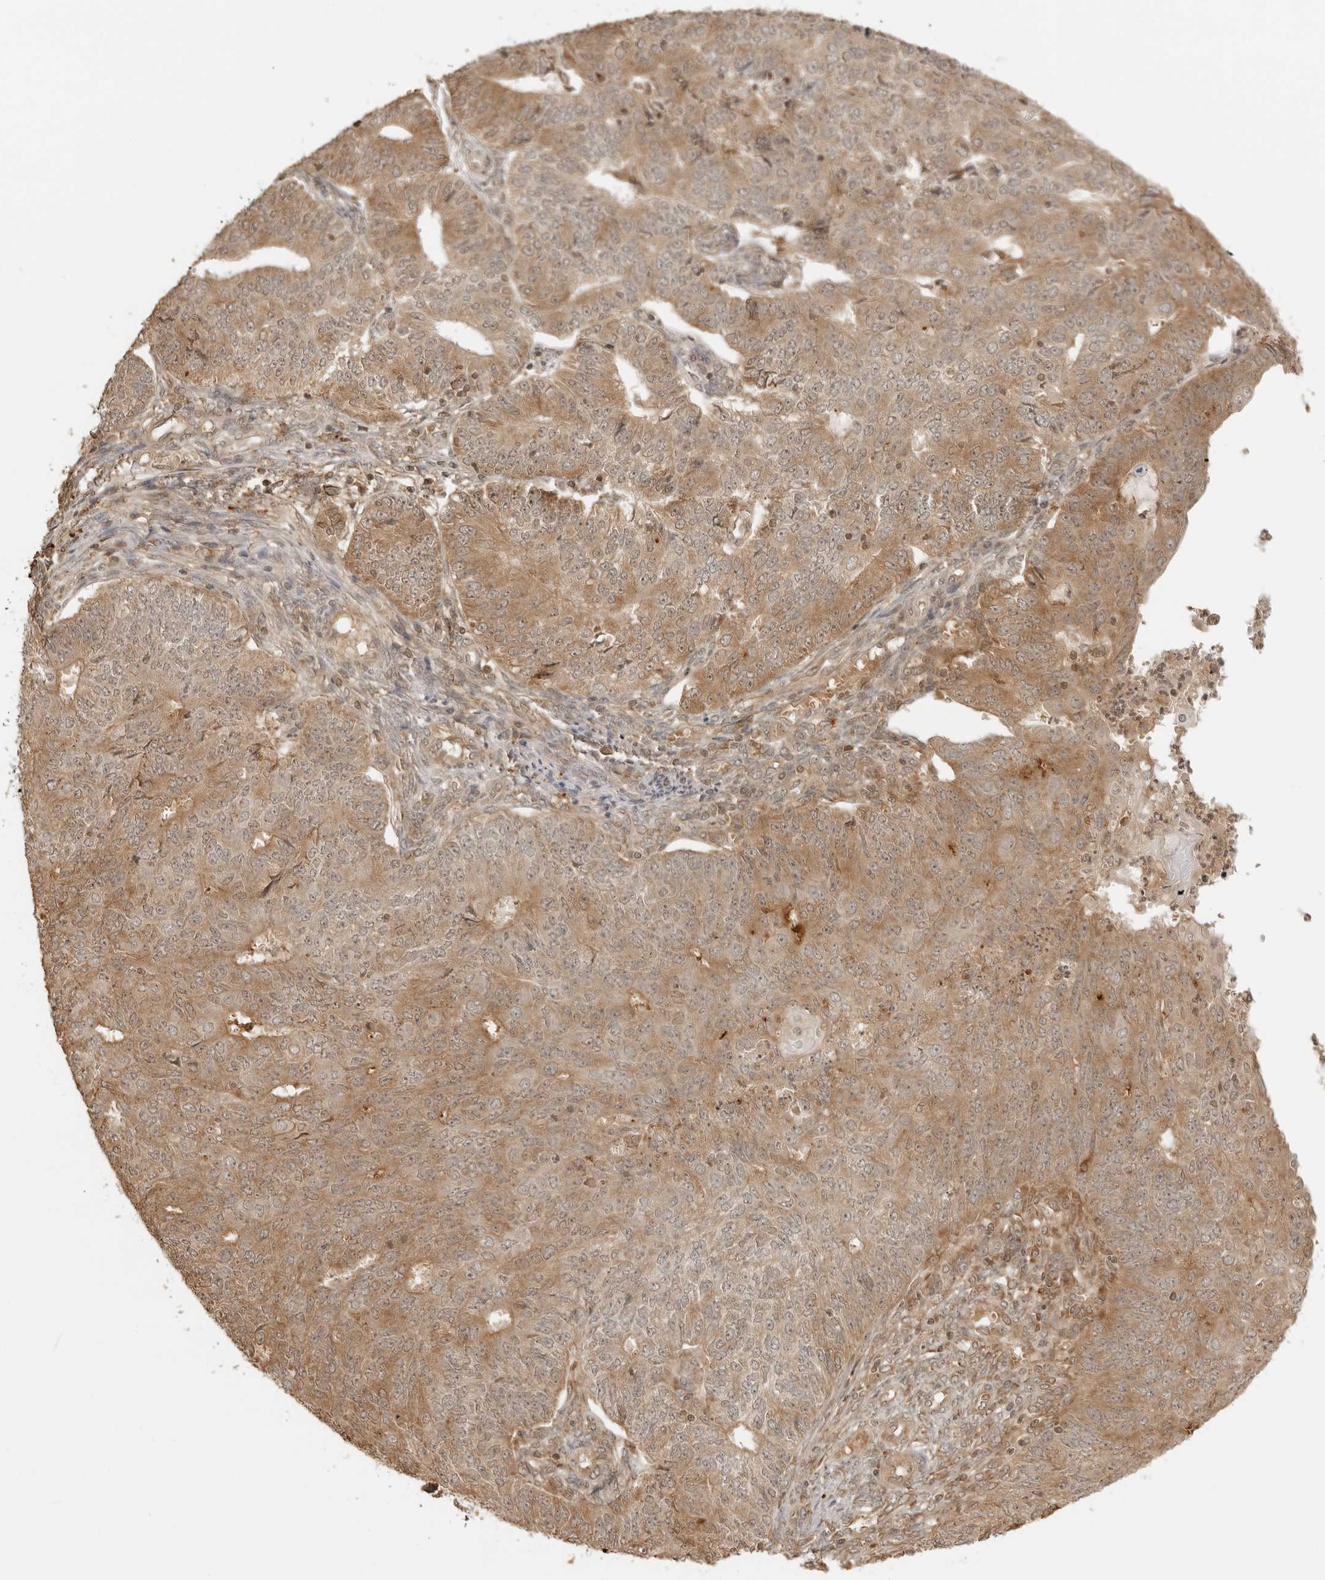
{"staining": {"intensity": "moderate", "quantity": "25%-75%", "location": "cytoplasmic/membranous"}, "tissue": "endometrial cancer", "cell_type": "Tumor cells", "image_type": "cancer", "snomed": [{"axis": "morphology", "description": "Adenocarcinoma, NOS"}, {"axis": "topography", "description": "Endometrium"}], "caption": "Immunohistochemistry staining of endometrial cancer, which shows medium levels of moderate cytoplasmic/membranous positivity in approximately 25%-75% of tumor cells indicating moderate cytoplasmic/membranous protein expression. The staining was performed using DAB (3,3'-diaminobenzidine) (brown) for protein detection and nuclei were counterstained in hematoxylin (blue).", "gene": "IKBKE", "patient": {"sex": "female", "age": 32}}